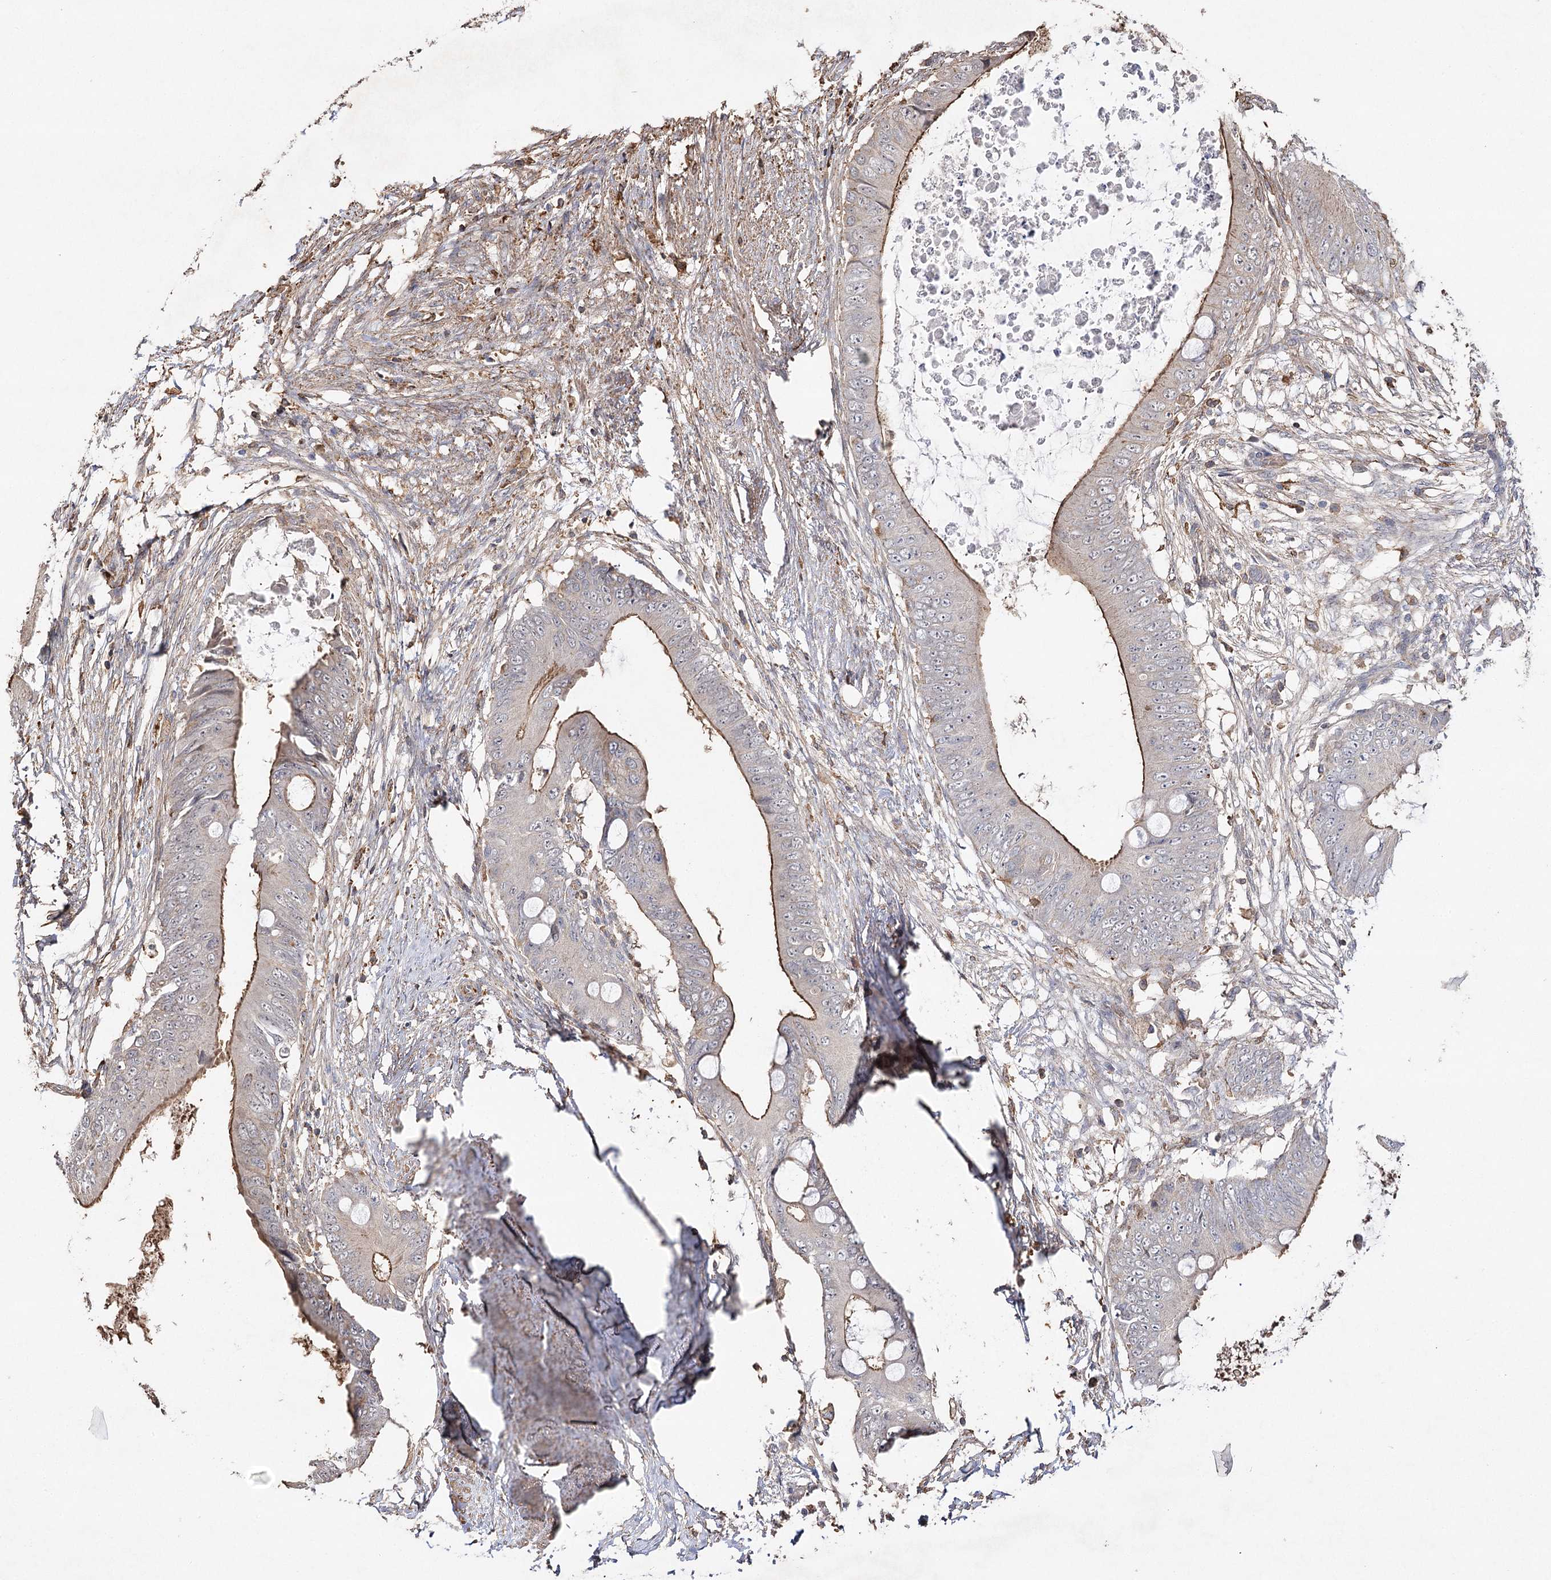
{"staining": {"intensity": "moderate", "quantity": "25%-75%", "location": "cytoplasmic/membranous"}, "tissue": "colorectal cancer", "cell_type": "Tumor cells", "image_type": "cancer", "snomed": [{"axis": "morphology", "description": "Normal tissue, NOS"}, {"axis": "morphology", "description": "Adenocarcinoma, NOS"}, {"axis": "topography", "description": "Rectum"}, {"axis": "topography", "description": "Peripheral nerve tissue"}], "caption": "Human adenocarcinoma (colorectal) stained with a protein marker shows moderate staining in tumor cells.", "gene": "OBSL1", "patient": {"sex": "female", "age": 77}}